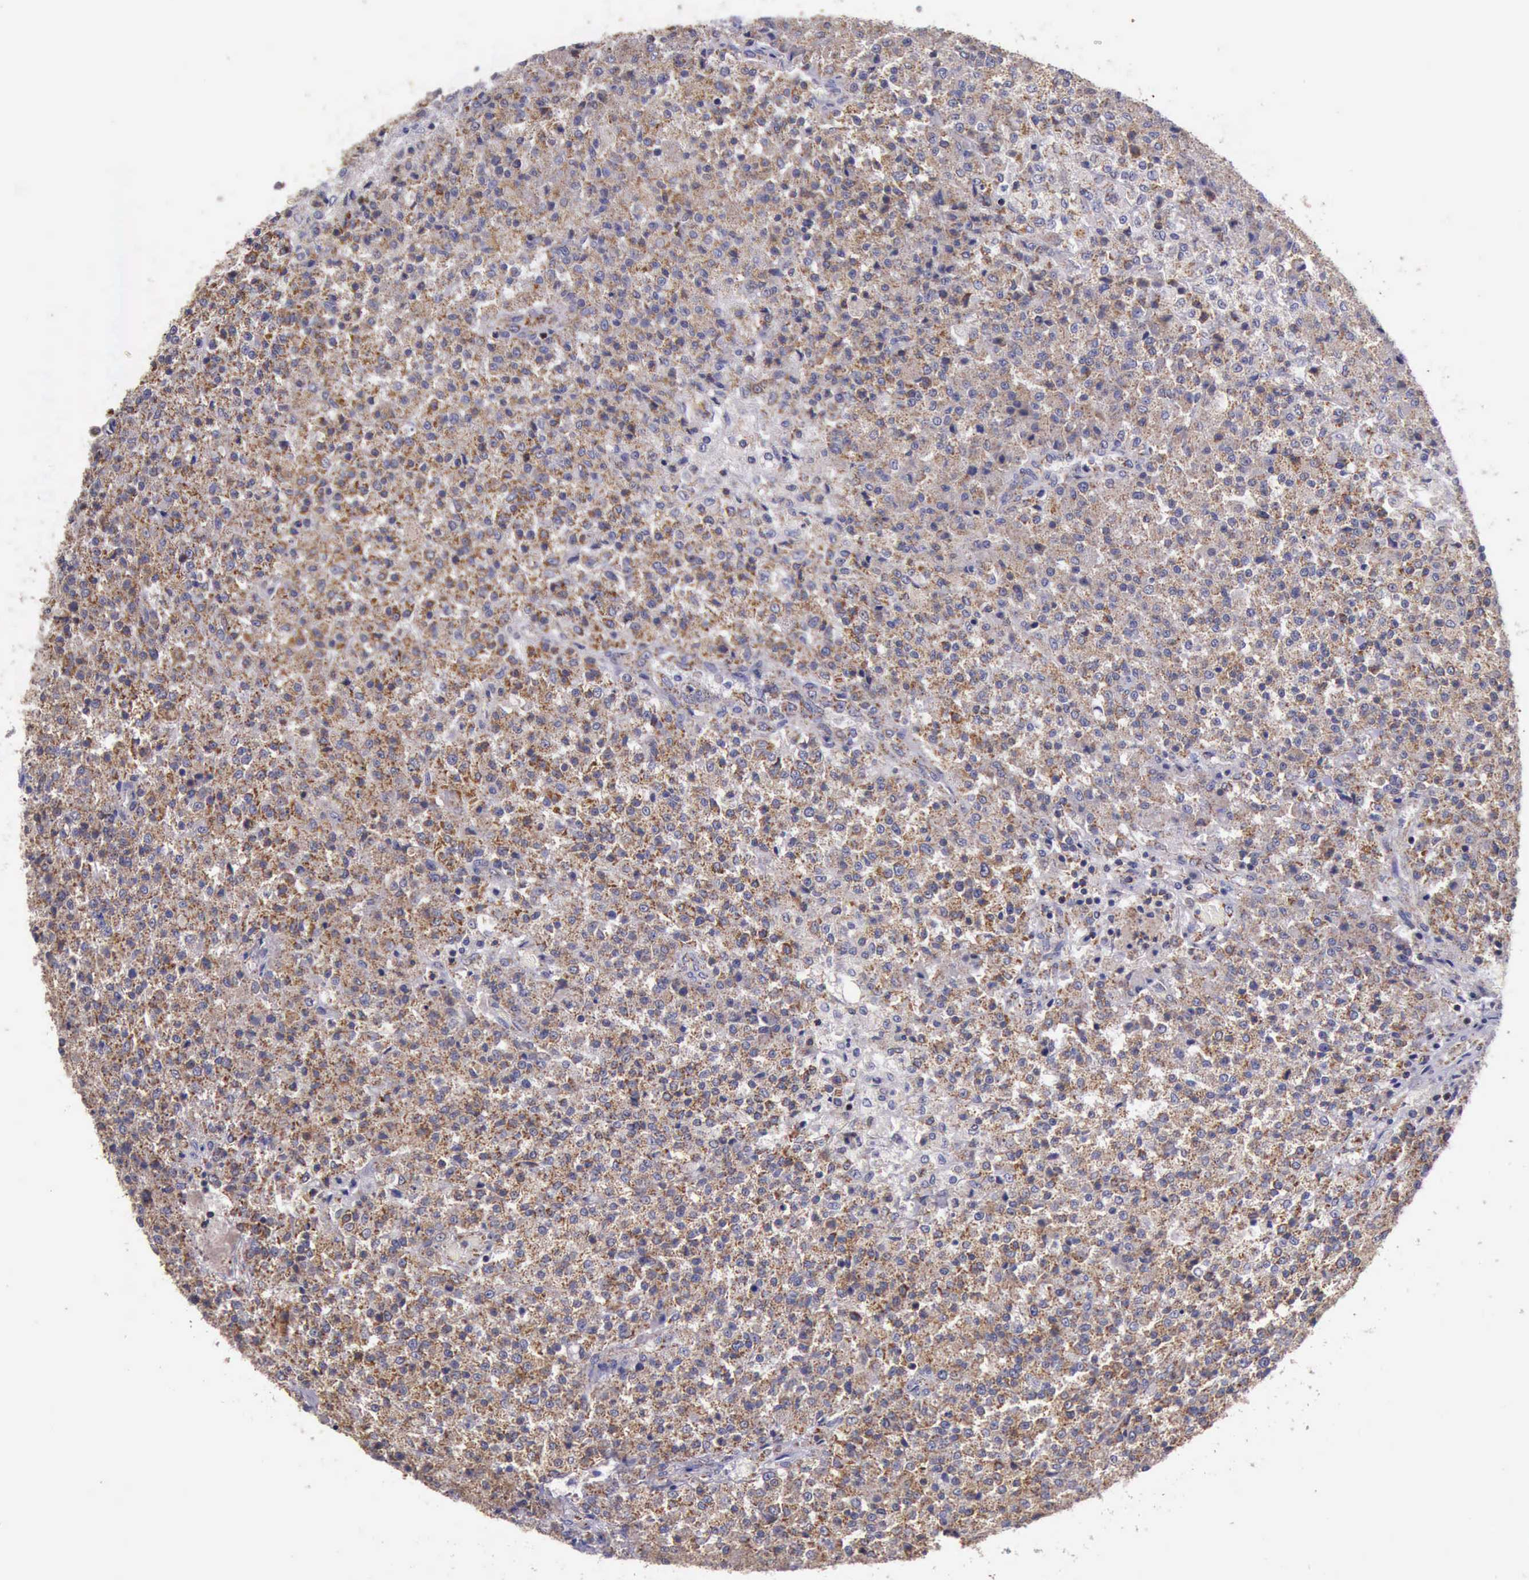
{"staining": {"intensity": "moderate", "quantity": ">75%", "location": "cytoplasmic/membranous"}, "tissue": "testis cancer", "cell_type": "Tumor cells", "image_type": "cancer", "snomed": [{"axis": "morphology", "description": "Seminoma, NOS"}, {"axis": "topography", "description": "Testis"}], "caption": "Moderate cytoplasmic/membranous expression for a protein is identified in about >75% of tumor cells of testis cancer using IHC.", "gene": "TXN2", "patient": {"sex": "male", "age": 59}}